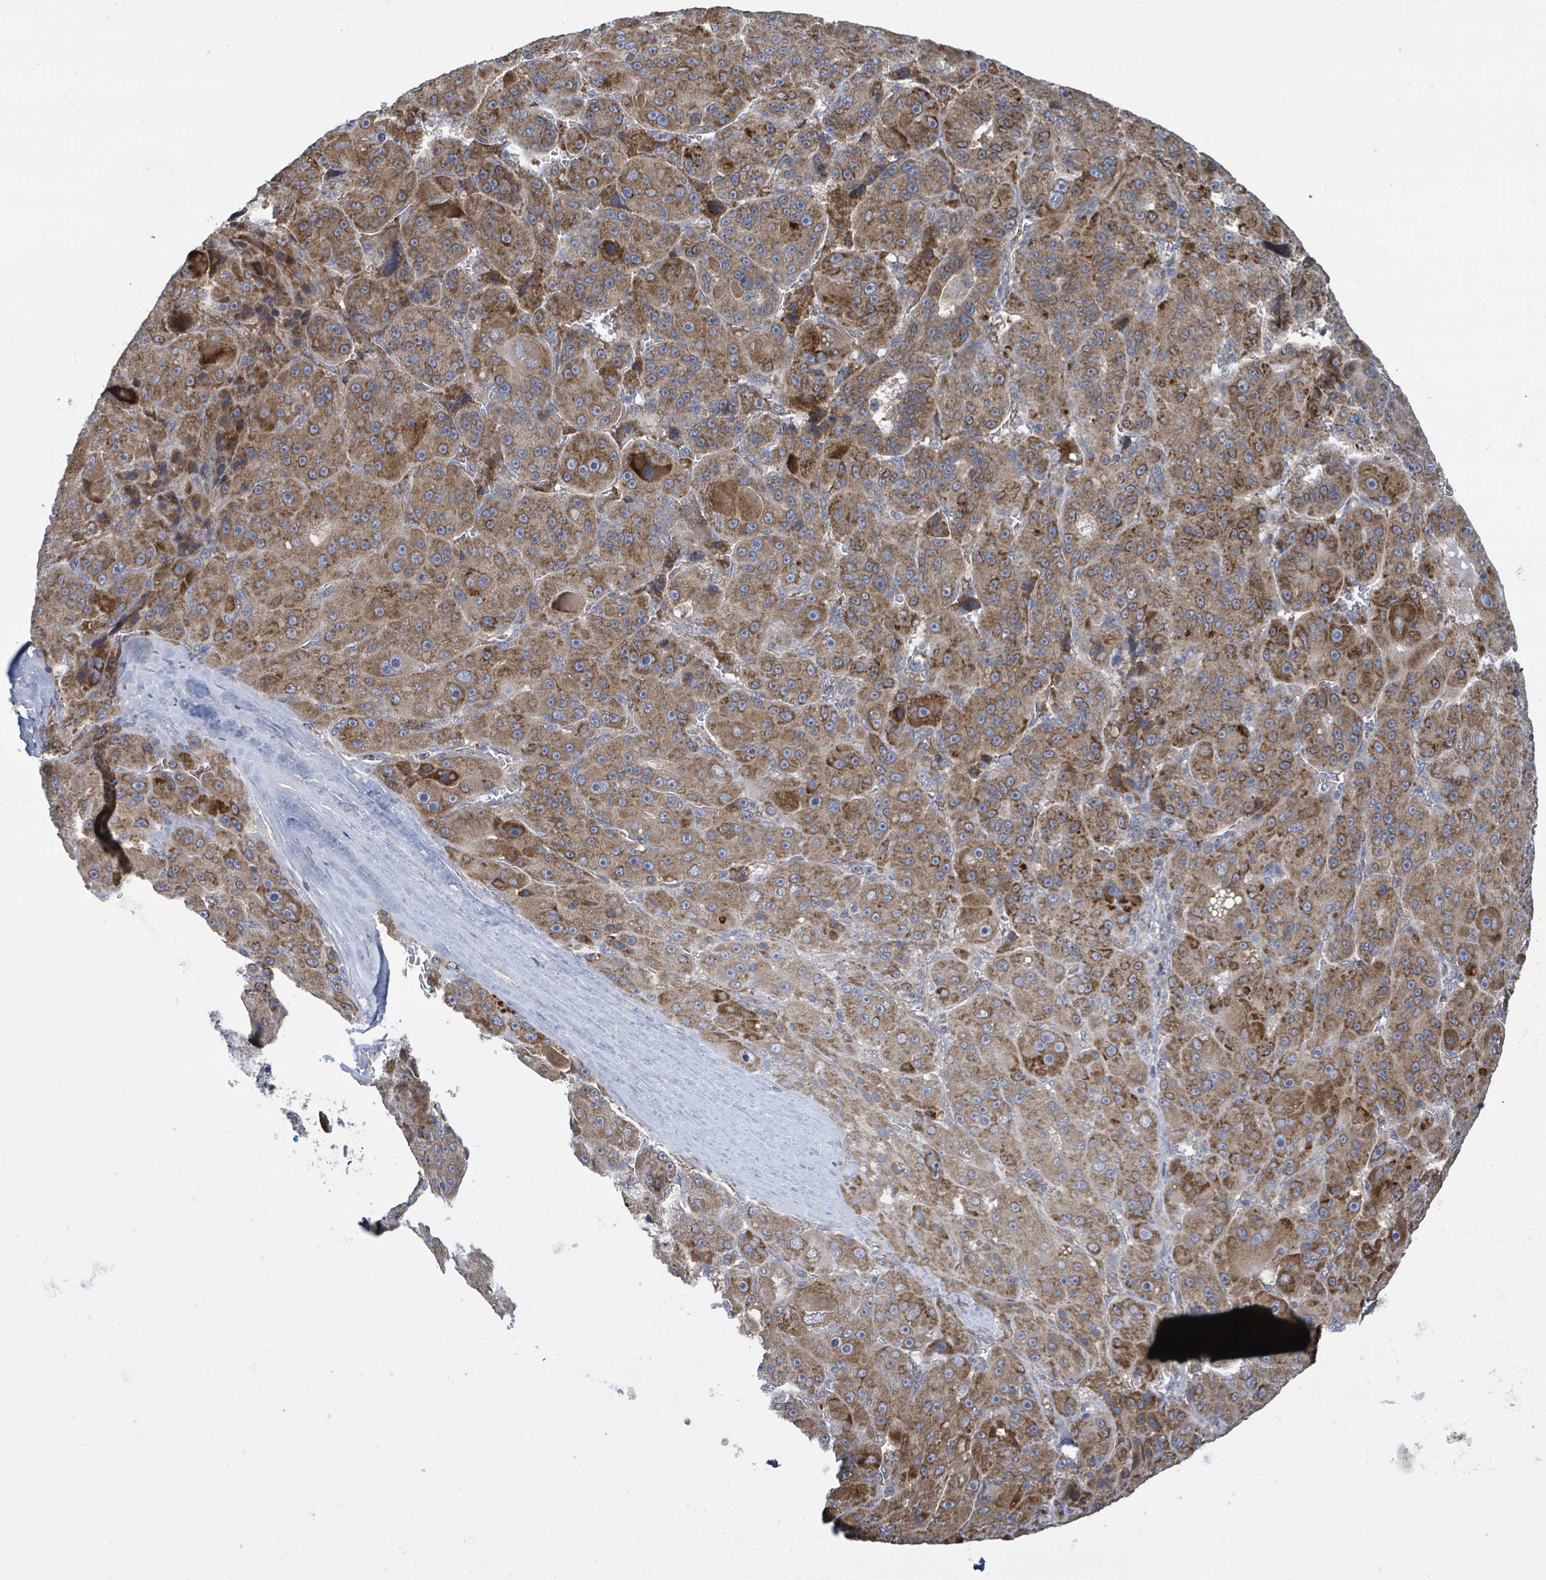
{"staining": {"intensity": "moderate", "quantity": ">75%", "location": "cytoplasmic/membranous"}, "tissue": "liver cancer", "cell_type": "Tumor cells", "image_type": "cancer", "snomed": [{"axis": "morphology", "description": "Carcinoma, Hepatocellular, NOS"}, {"axis": "topography", "description": "Liver"}], "caption": "Protein expression analysis of hepatocellular carcinoma (liver) exhibits moderate cytoplasmic/membranous staining in about >75% of tumor cells.", "gene": "NOMO1", "patient": {"sex": "male", "age": 76}}